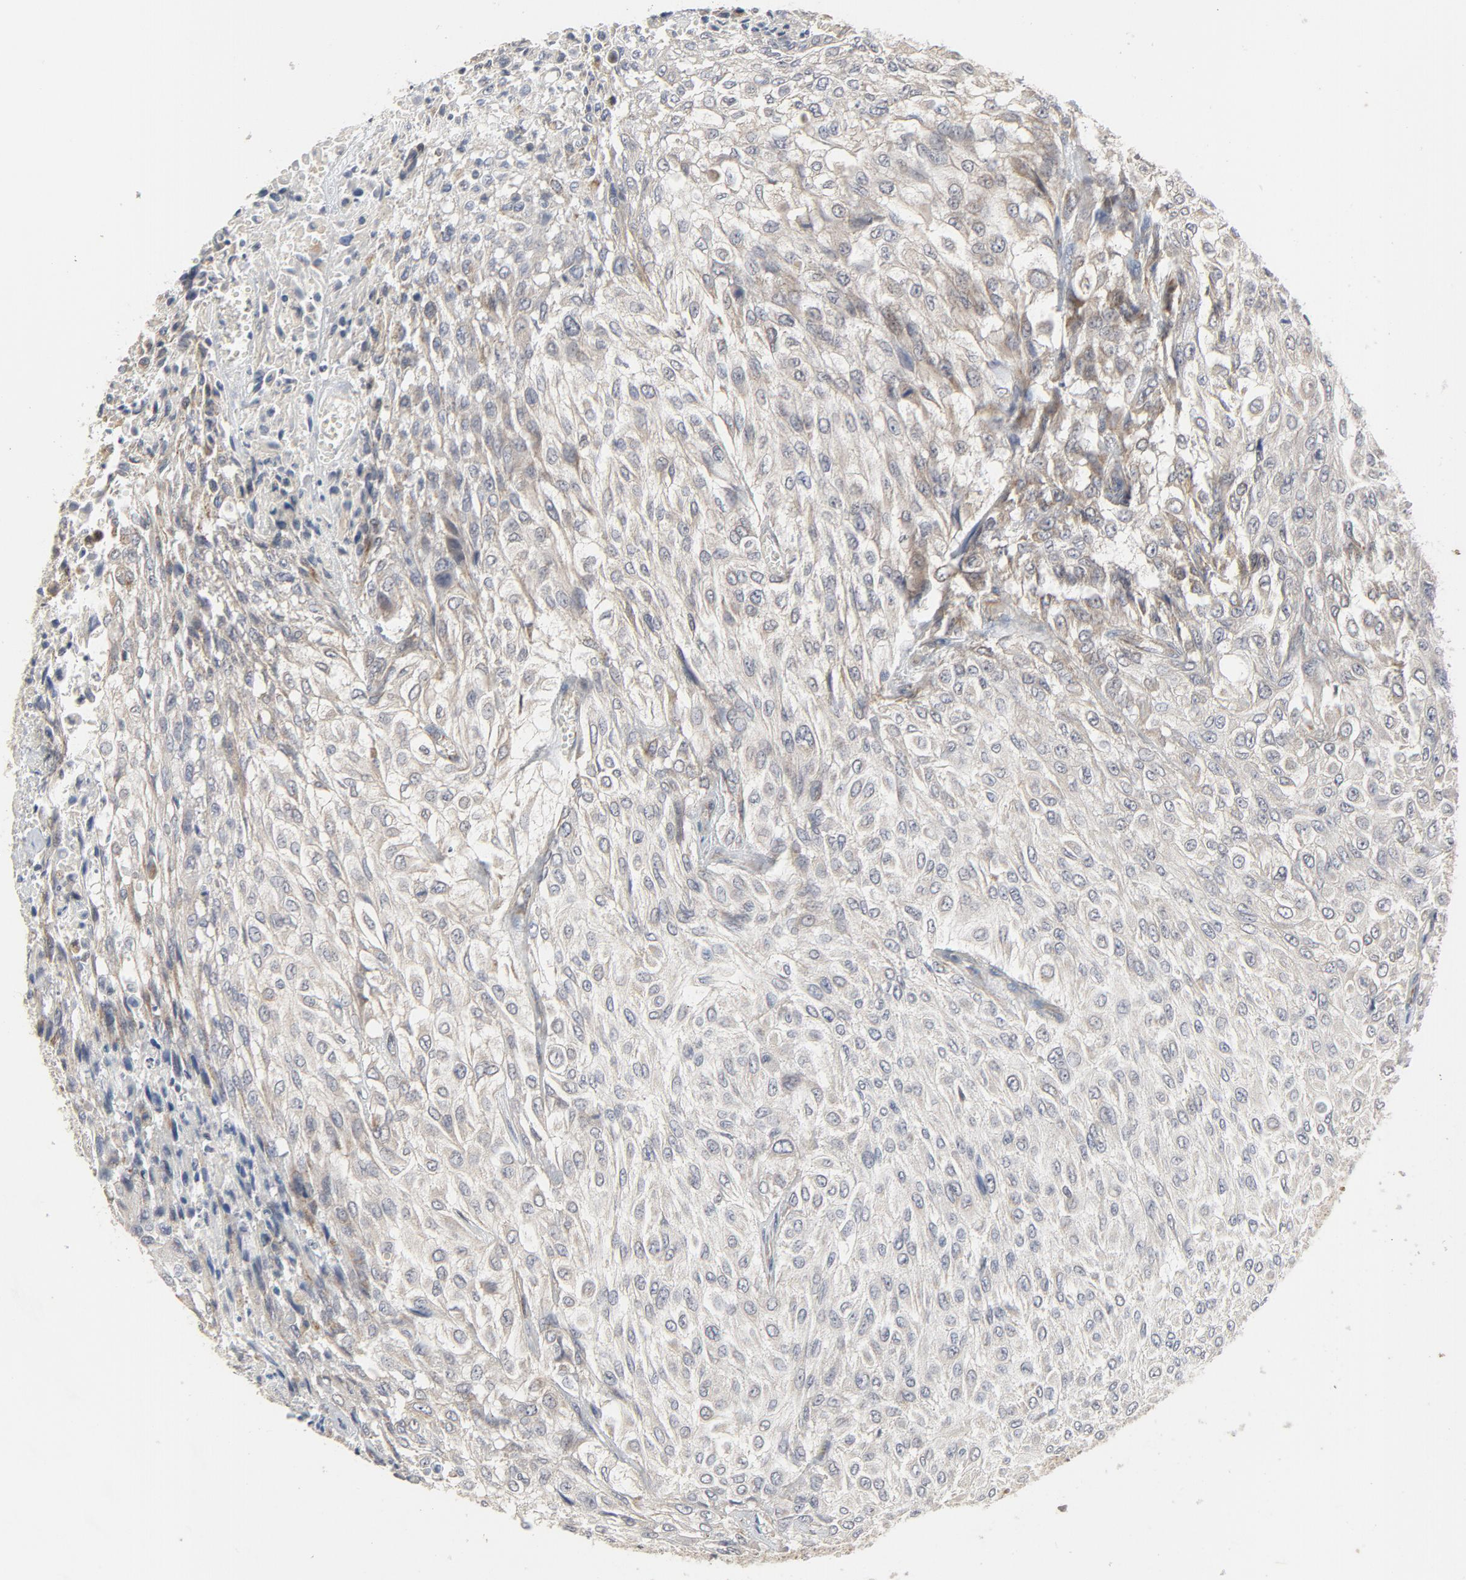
{"staining": {"intensity": "weak", "quantity": "25%-75%", "location": "cytoplasmic/membranous"}, "tissue": "urothelial cancer", "cell_type": "Tumor cells", "image_type": "cancer", "snomed": [{"axis": "morphology", "description": "Urothelial carcinoma, High grade"}, {"axis": "topography", "description": "Urinary bladder"}], "caption": "Human urothelial cancer stained with a protein marker reveals weak staining in tumor cells.", "gene": "C14orf119", "patient": {"sex": "male", "age": 57}}